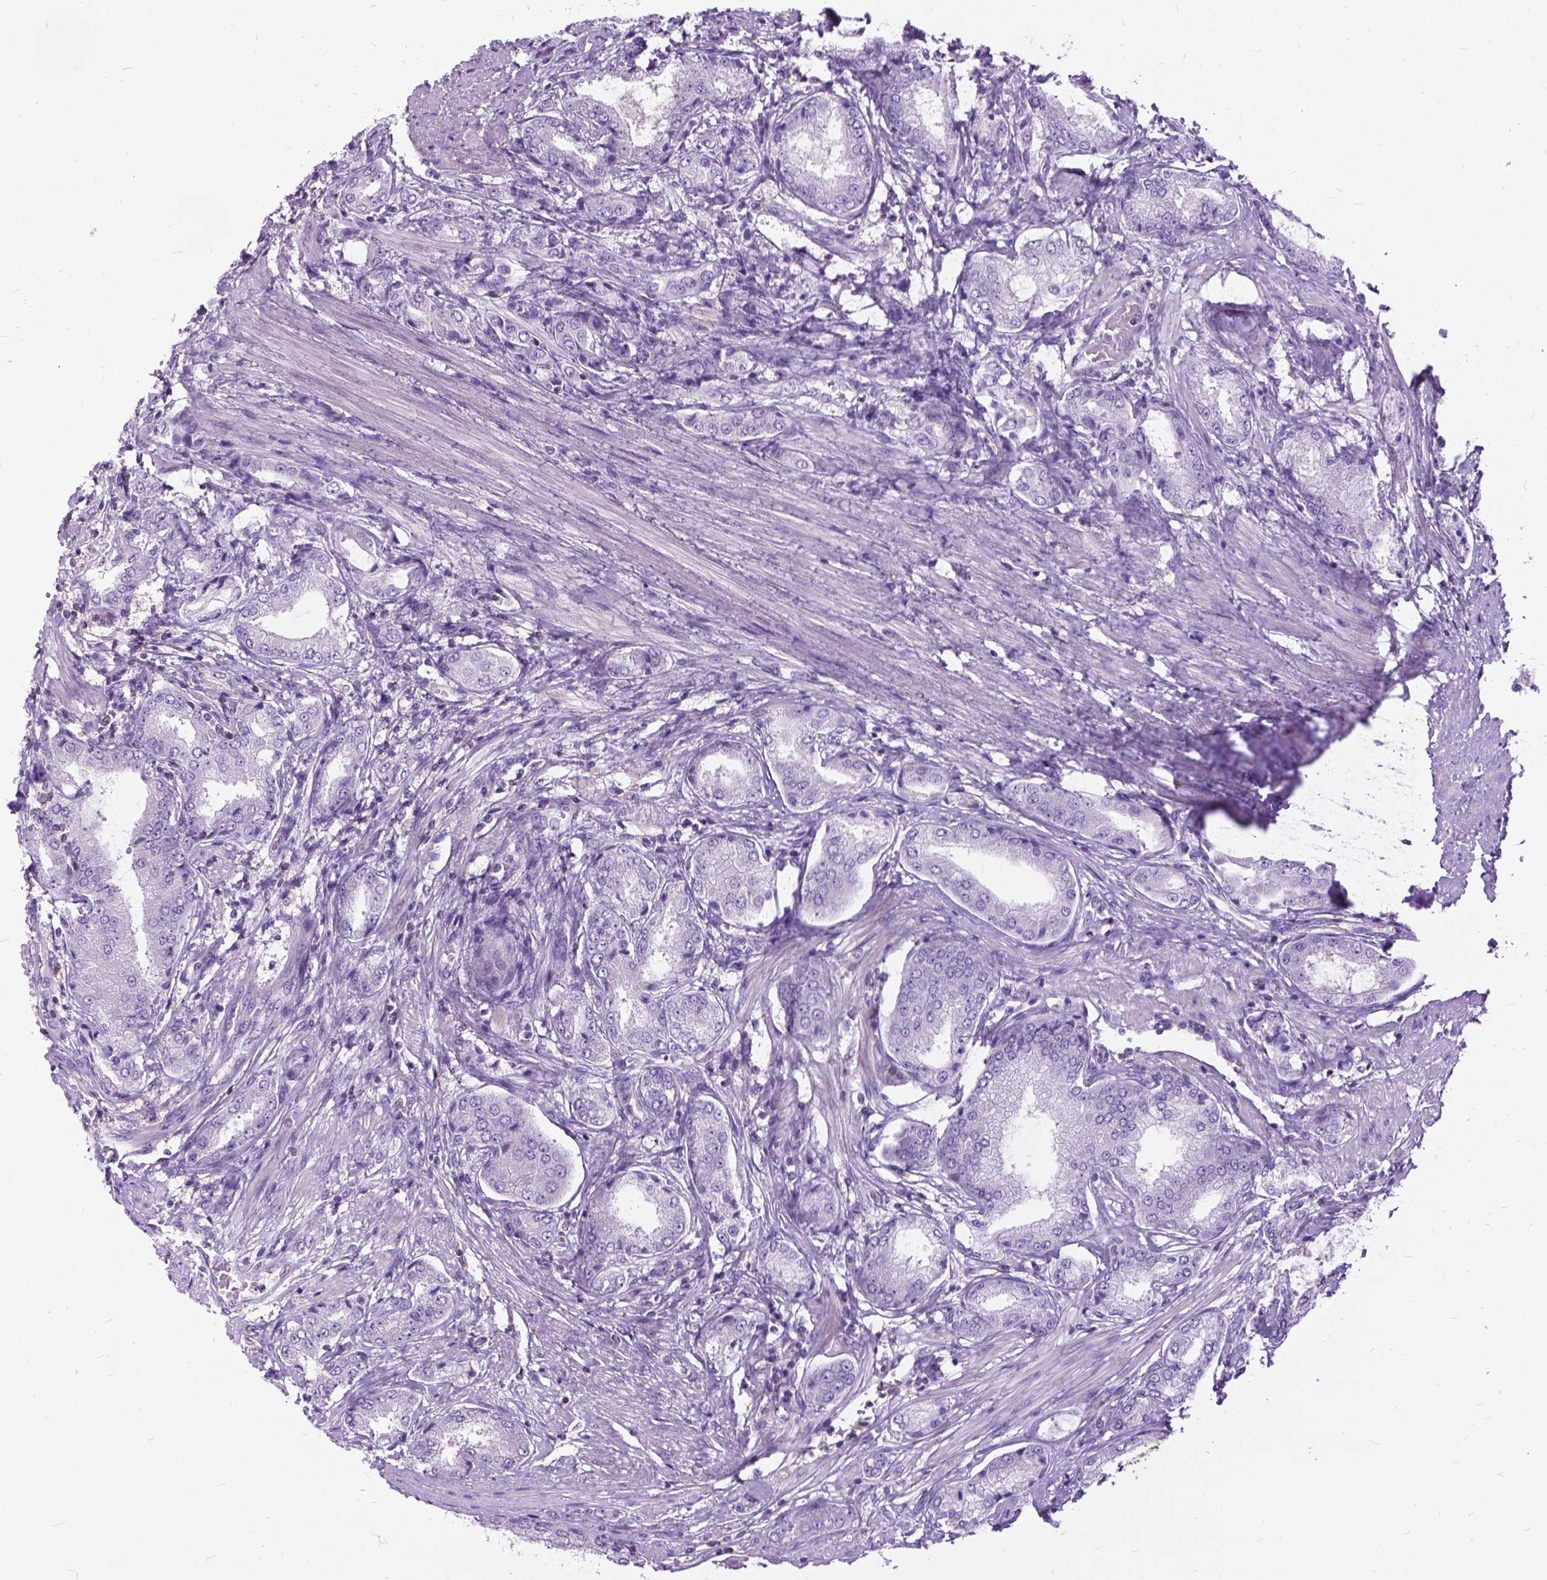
{"staining": {"intensity": "negative", "quantity": "none", "location": "none"}, "tissue": "prostate cancer", "cell_type": "Tumor cells", "image_type": "cancer", "snomed": [{"axis": "morphology", "description": "Adenocarcinoma, NOS"}, {"axis": "topography", "description": "Prostate"}], "caption": "Tumor cells show no significant protein positivity in prostate cancer. (Stains: DAB (3,3'-diaminobenzidine) IHC with hematoxylin counter stain, Microscopy: brightfield microscopy at high magnification).", "gene": "JAK3", "patient": {"sex": "male", "age": 63}}